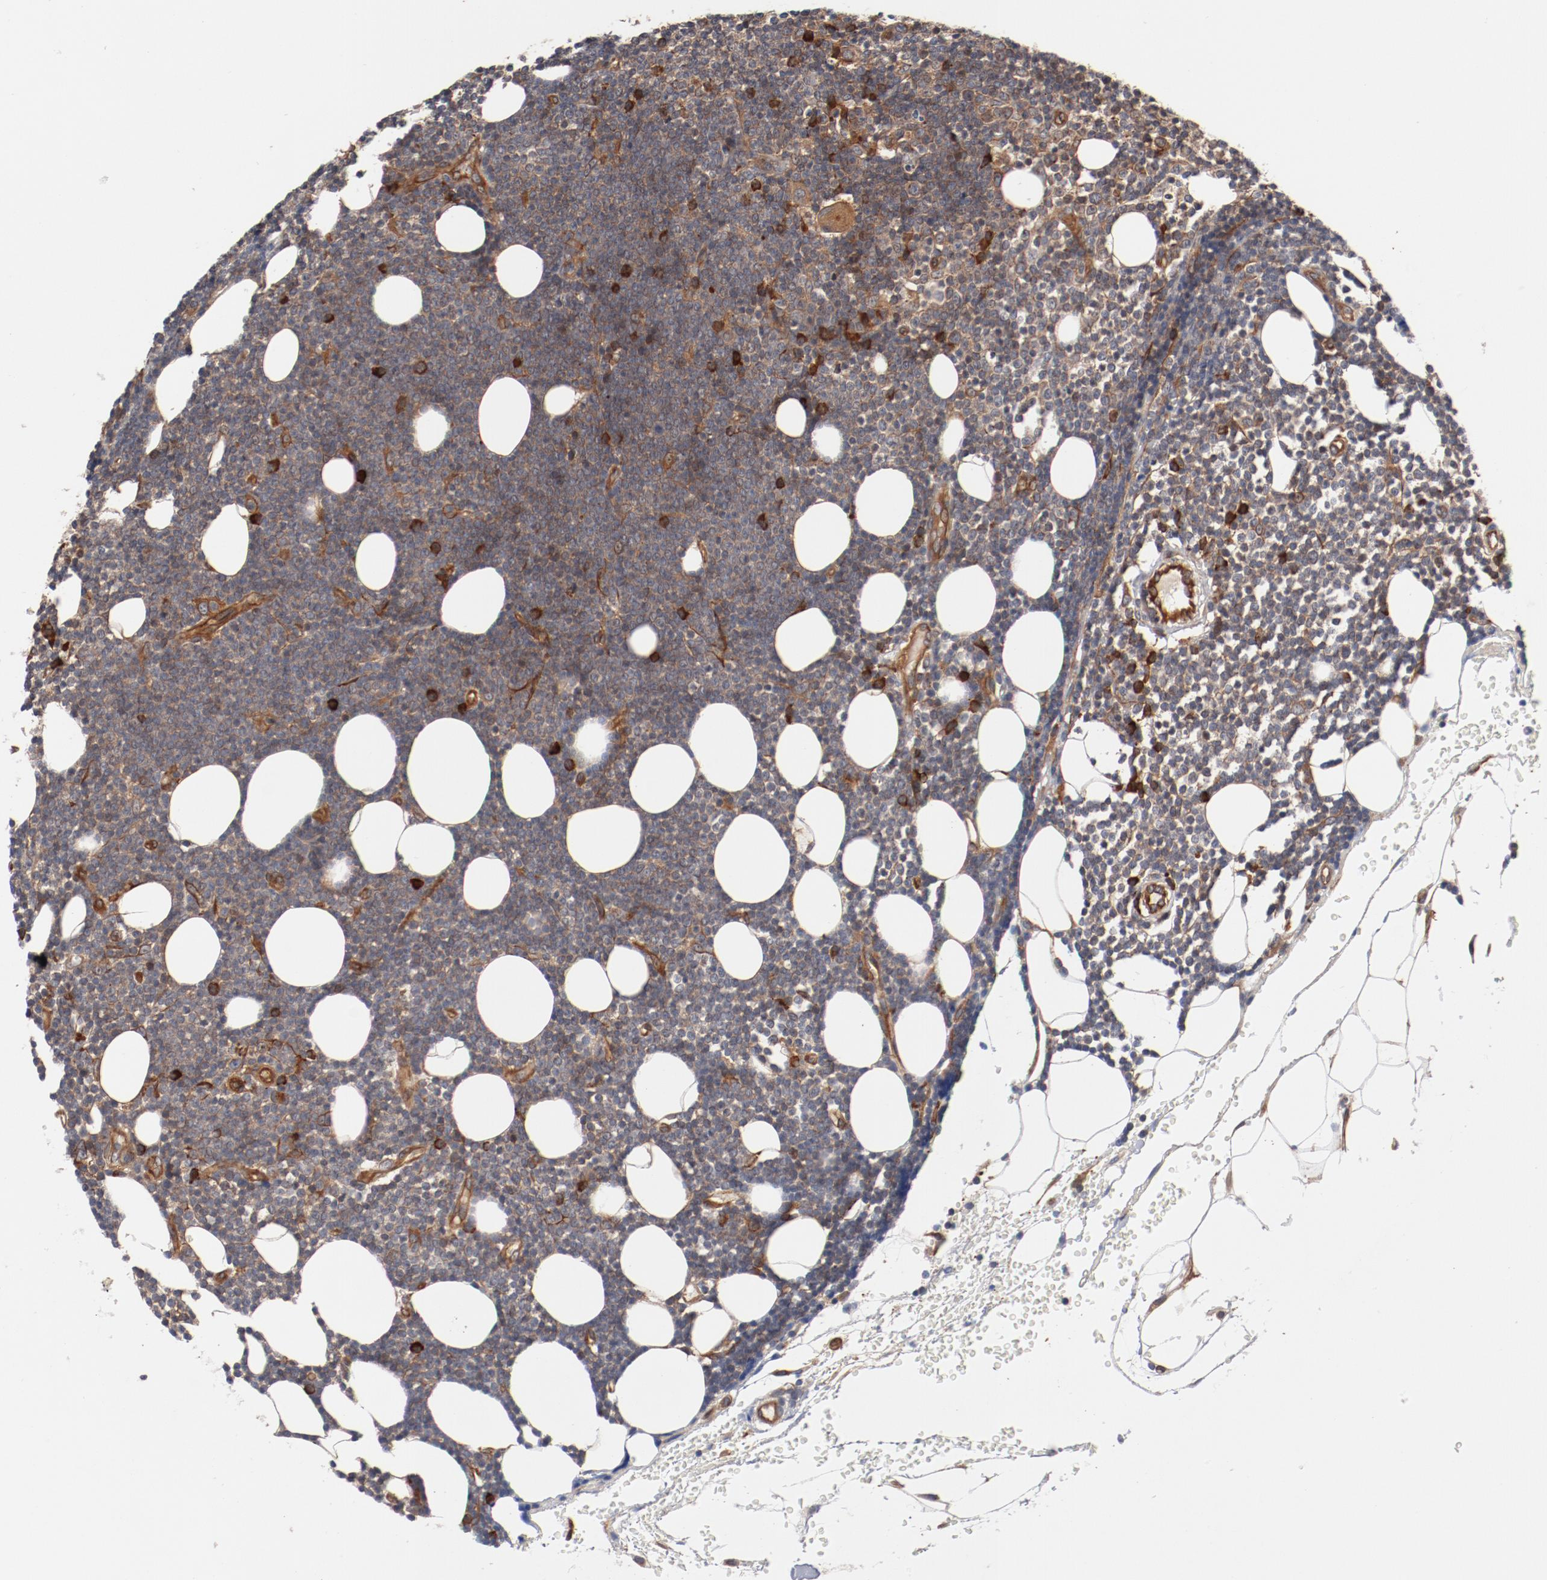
{"staining": {"intensity": "moderate", "quantity": ">75%", "location": "cytoplasmic/membranous"}, "tissue": "lymphoma", "cell_type": "Tumor cells", "image_type": "cancer", "snomed": [{"axis": "morphology", "description": "Malignant lymphoma, non-Hodgkin's type, Low grade"}, {"axis": "topography", "description": "Soft tissue"}], "caption": "Protein analysis of malignant lymphoma, non-Hodgkin's type (low-grade) tissue reveals moderate cytoplasmic/membranous positivity in about >75% of tumor cells.", "gene": "PITPNM2", "patient": {"sex": "male", "age": 92}}